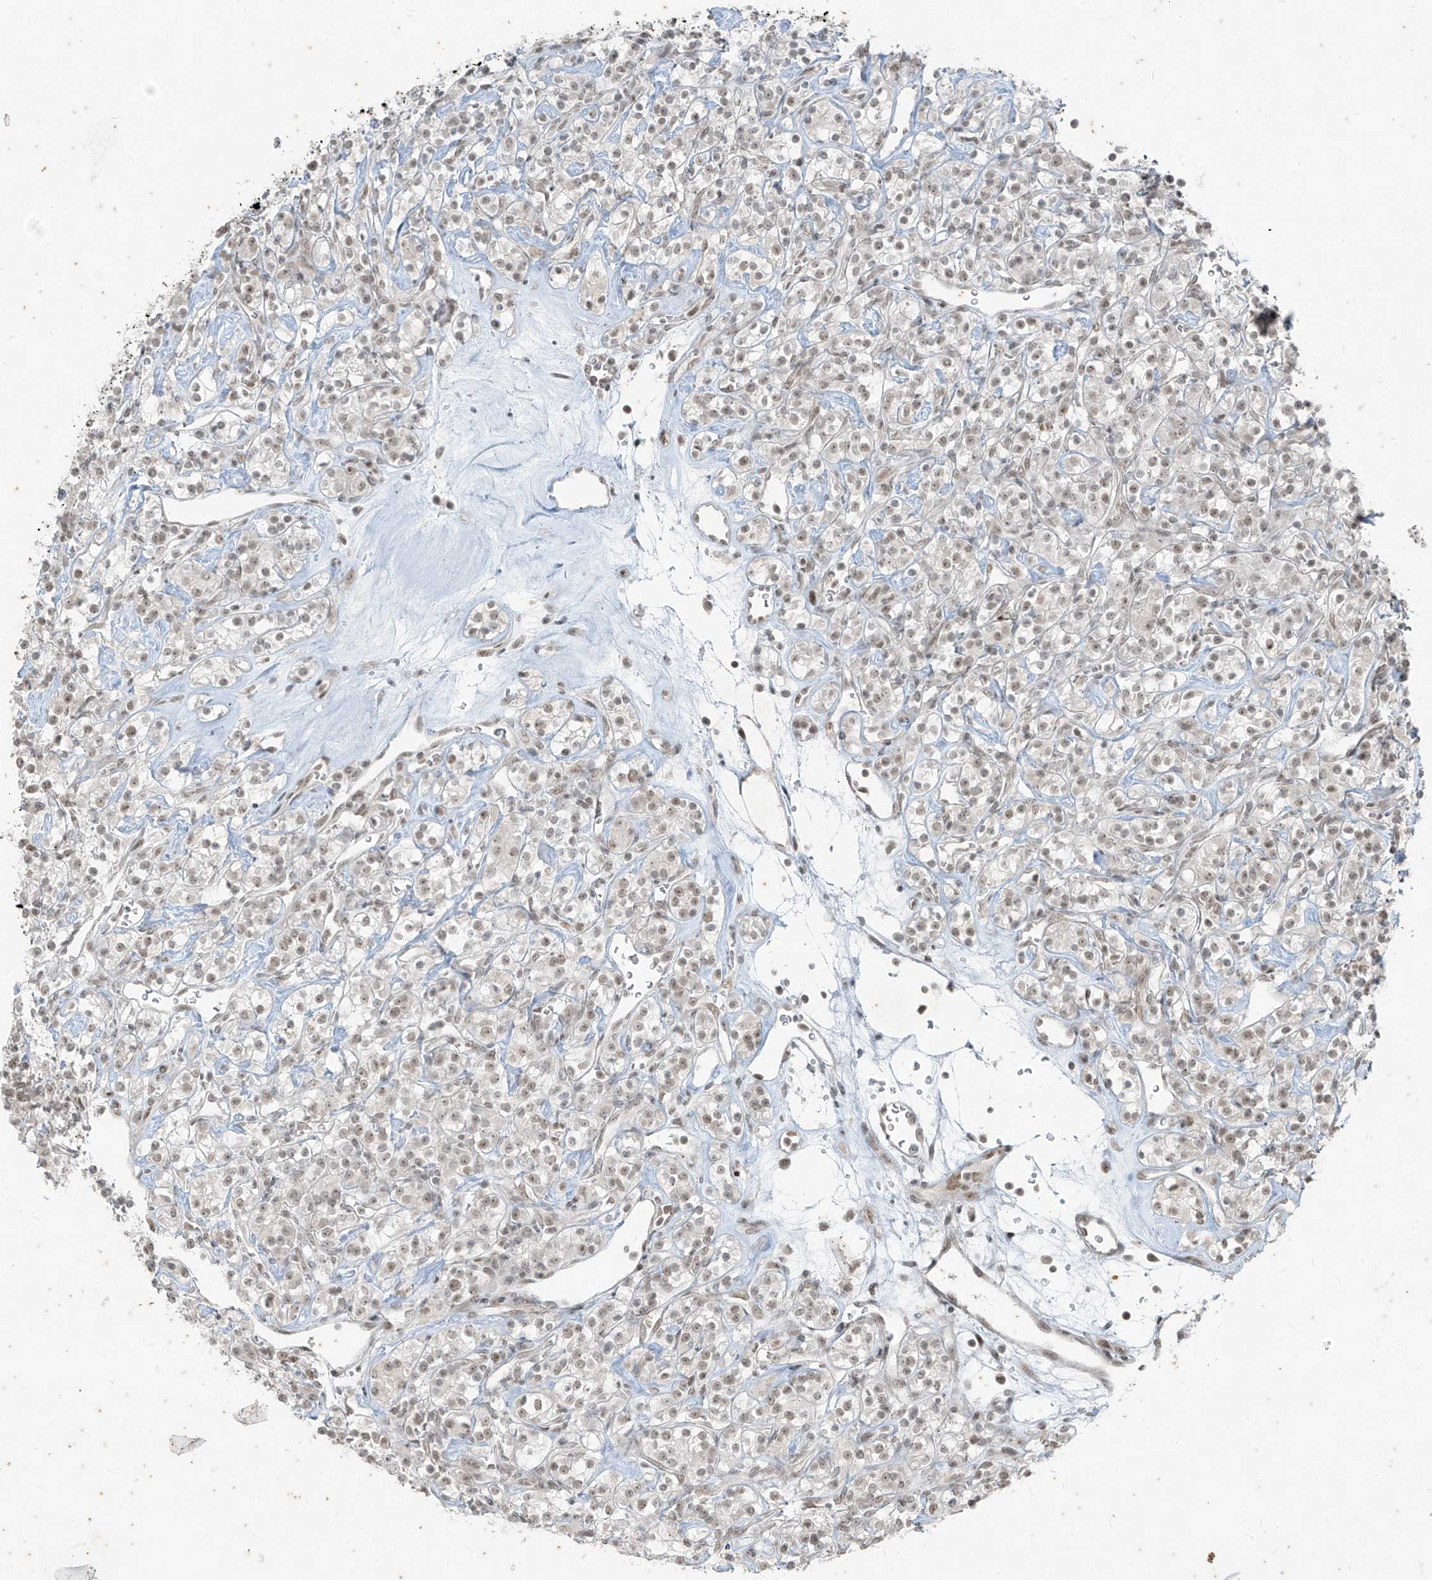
{"staining": {"intensity": "weak", "quantity": ">75%", "location": "nuclear"}, "tissue": "renal cancer", "cell_type": "Tumor cells", "image_type": "cancer", "snomed": [{"axis": "morphology", "description": "Adenocarcinoma, NOS"}, {"axis": "topography", "description": "Kidney"}], "caption": "Renal adenocarcinoma stained for a protein shows weak nuclear positivity in tumor cells. The staining was performed using DAB to visualize the protein expression in brown, while the nuclei were stained in blue with hematoxylin (Magnification: 20x).", "gene": "ZNF354B", "patient": {"sex": "male", "age": 77}}